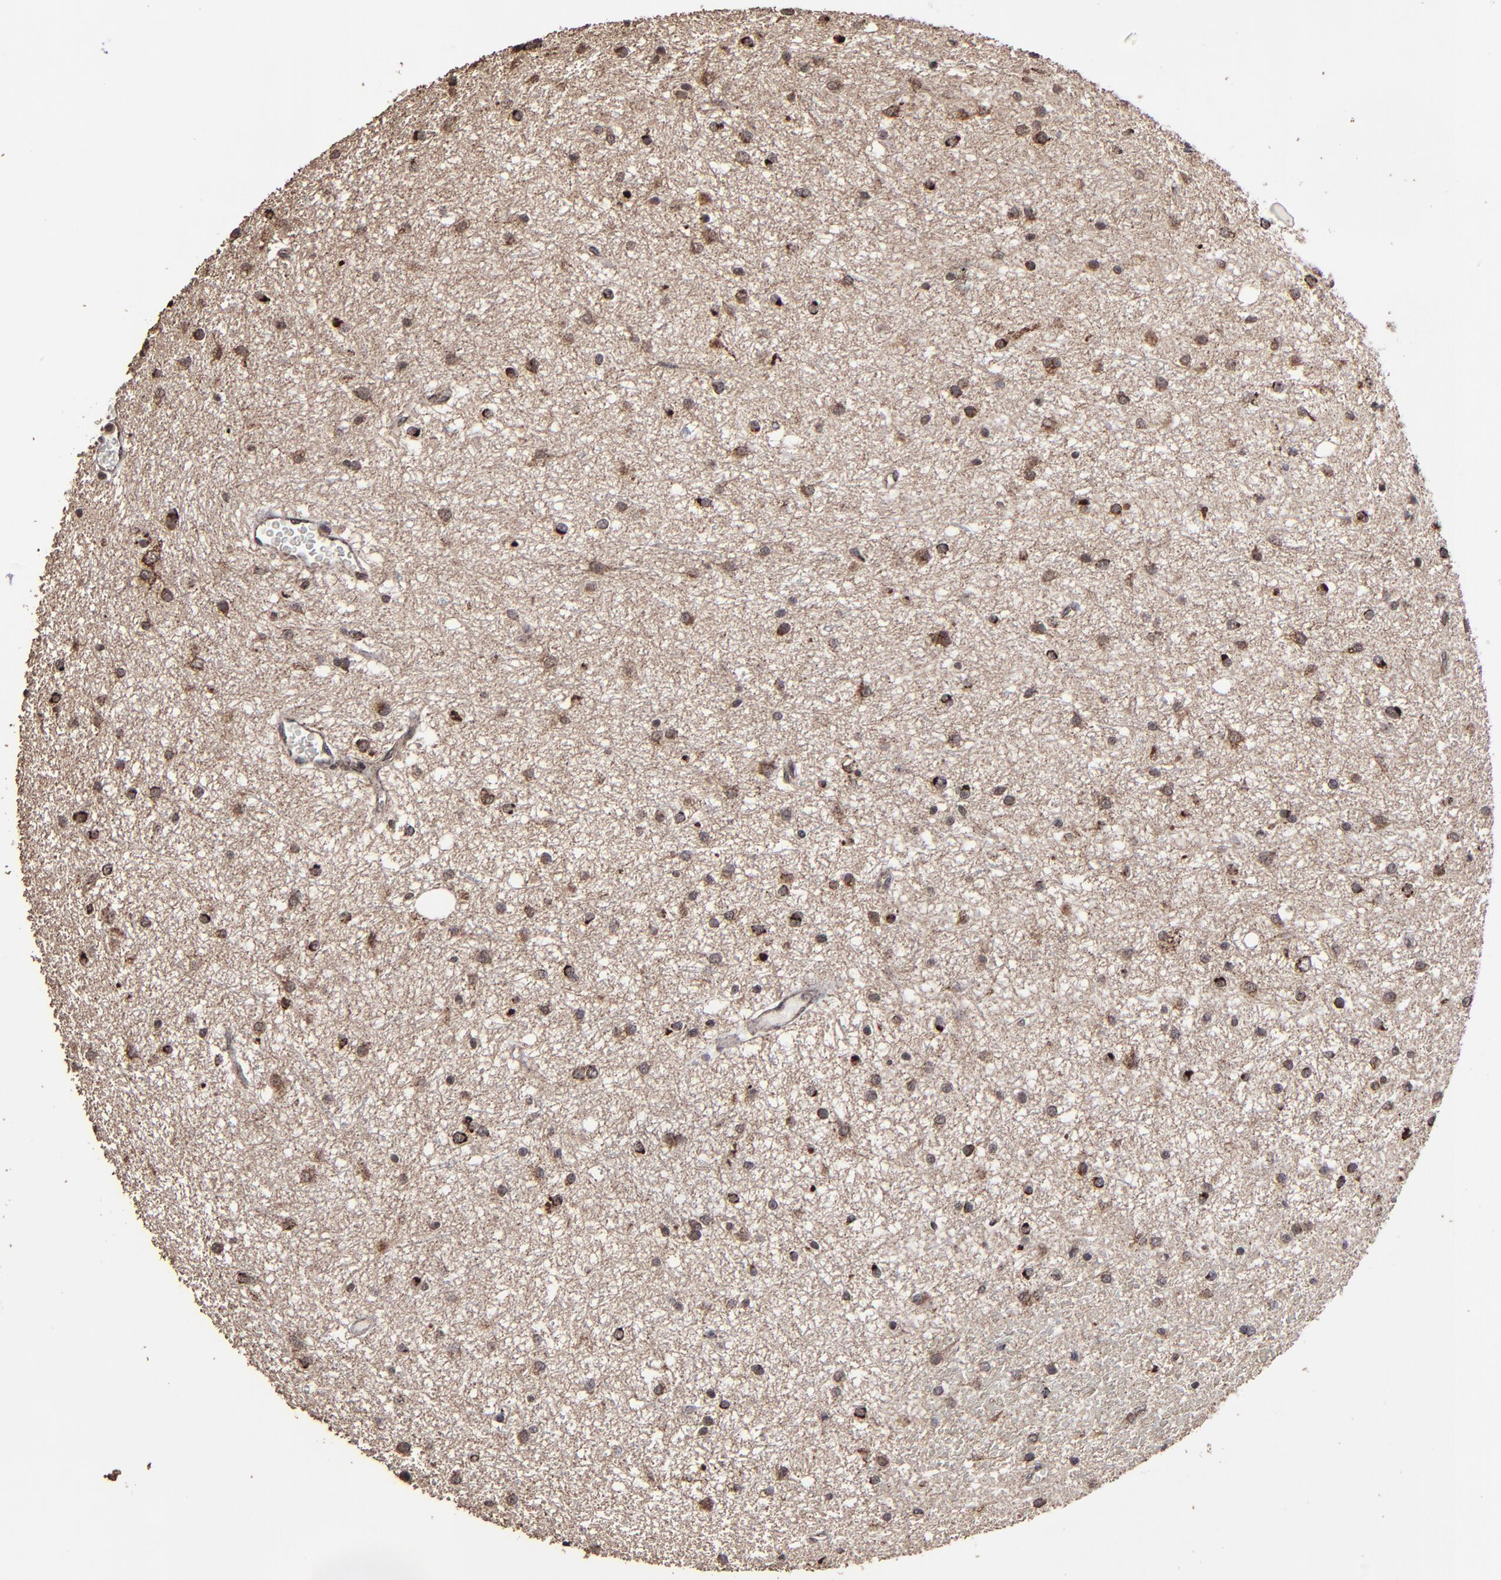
{"staining": {"intensity": "strong", "quantity": "25%-75%", "location": "cytoplasmic/membranous"}, "tissue": "glioma", "cell_type": "Tumor cells", "image_type": "cancer", "snomed": [{"axis": "morphology", "description": "Glioma, malignant, Low grade"}, {"axis": "topography", "description": "Brain"}], "caption": "This micrograph reveals glioma stained with immunohistochemistry to label a protein in brown. The cytoplasmic/membranous of tumor cells show strong positivity for the protein. Nuclei are counter-stained blue.", "gene": "BNIP3", "patient": {"sex": "female", "age": 36}}